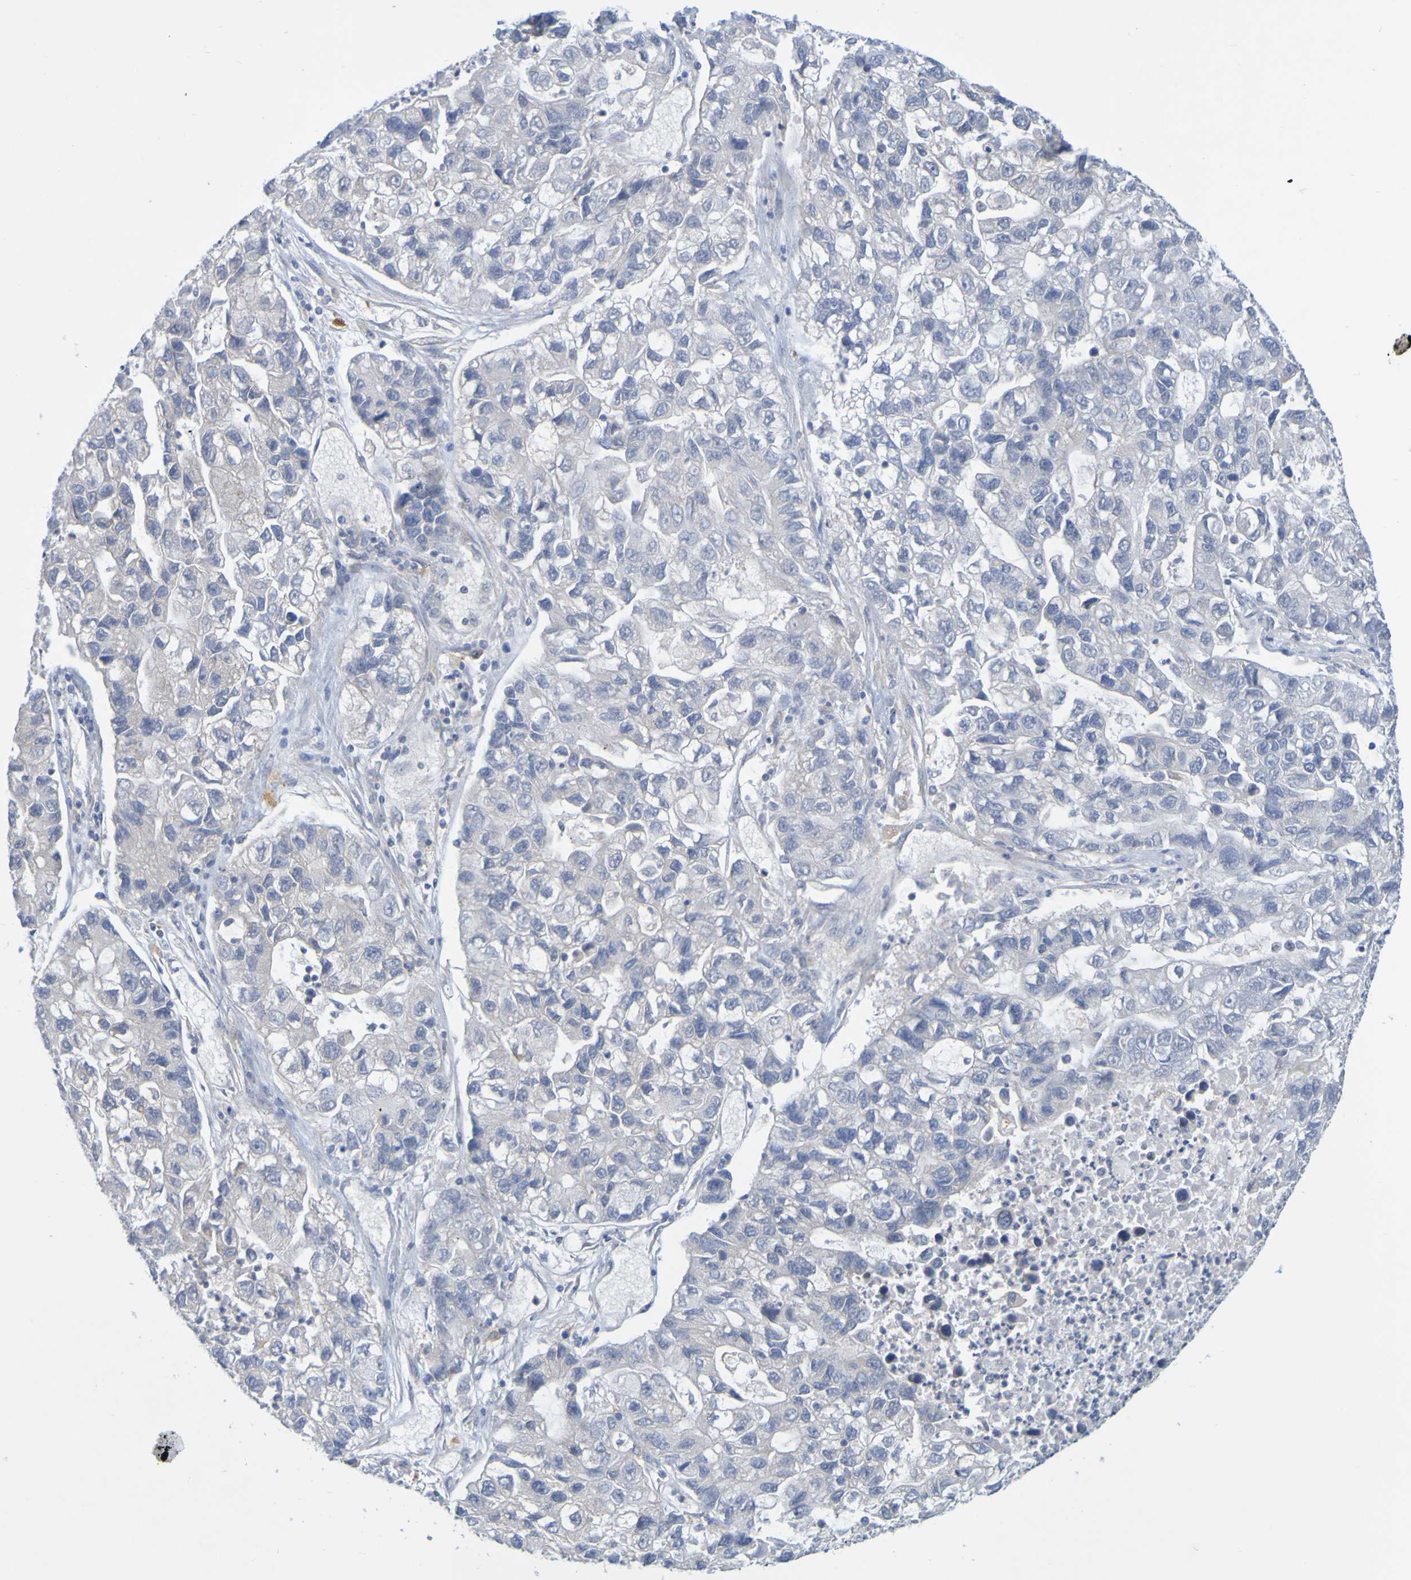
{"staining": {"intensity": "weak", "quantity": "<25%", "location": "cytoplasmic/membranous"}, "tissue": "lung cancer", "cell_type": "Tumor cells", "image_type": "cancer", "snomed": [{"axis": "morphology", "description": "Adenocarcinoma, NOS"}, {"axis": "topography", "description": "Lung"}], "caption": "Immunohistochemical staining of human lung cancer (adenocarcinoma) reveals no significant expression in tumor cells. (DAB (3,3'-diaminobenzidine) IHC, high magnification).", "gene": "LILRB5", "patient": {"sex": "female", "age": 51}}